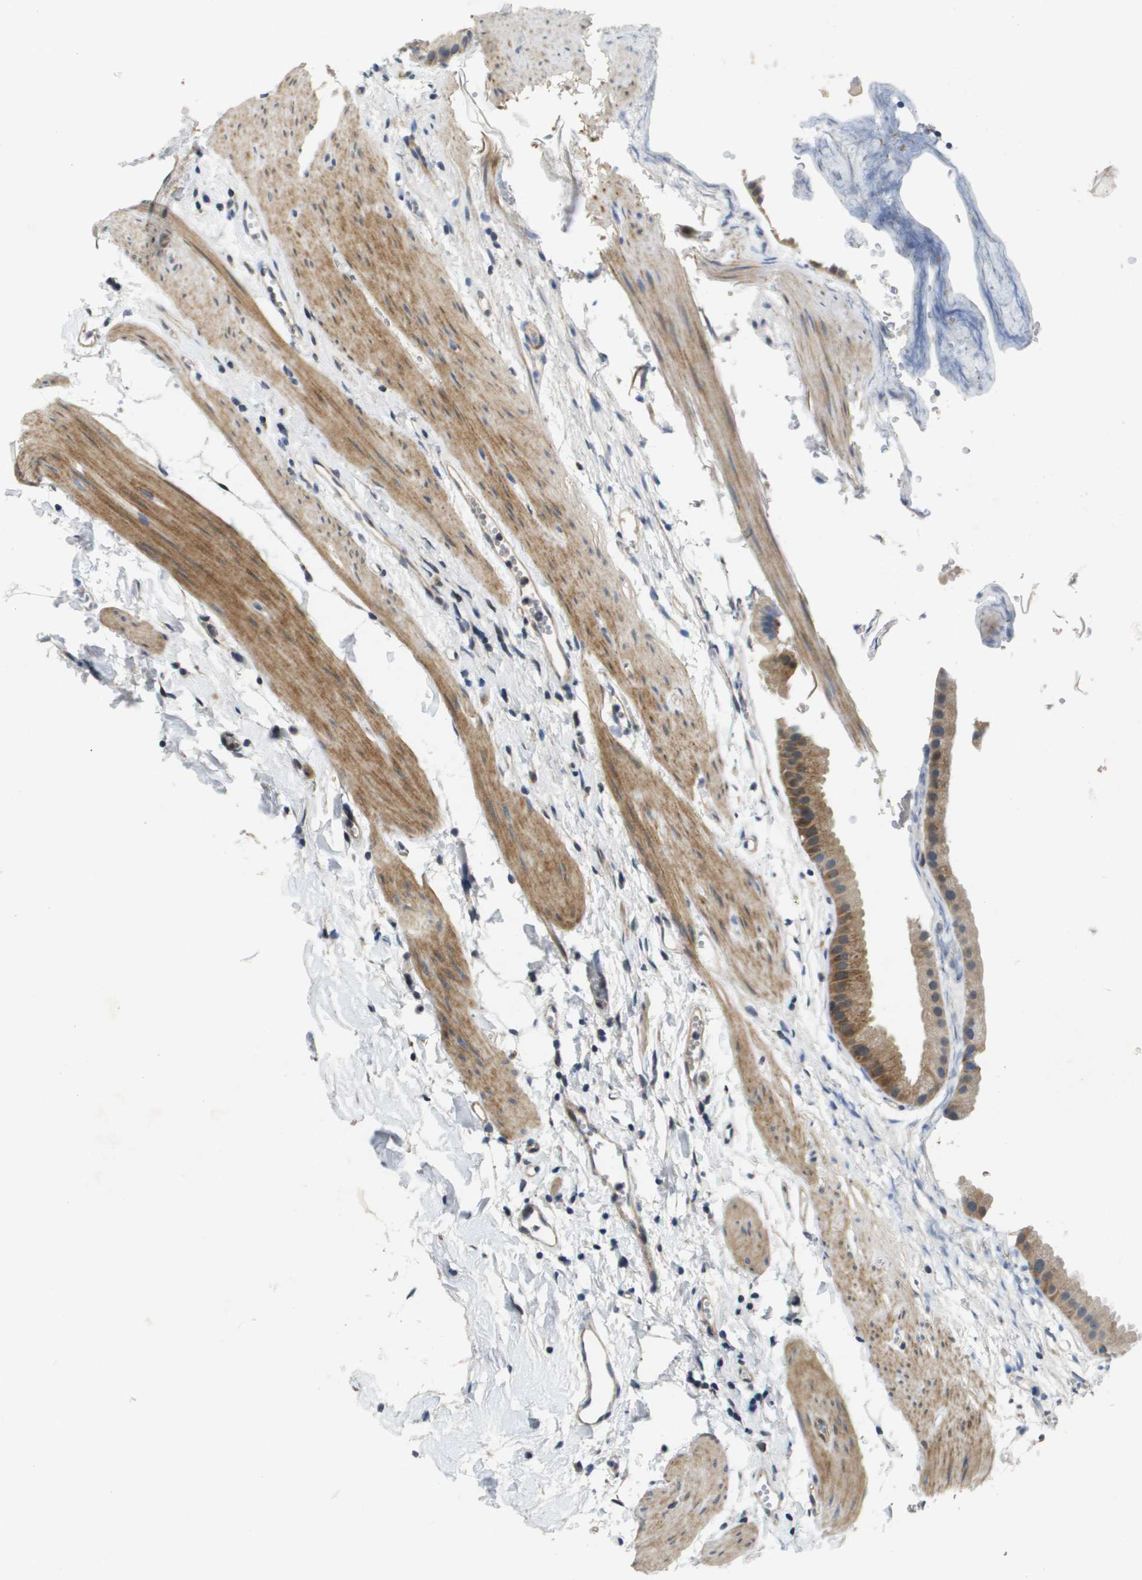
{"staining": {"intensity": "moderate", "quantity": ">75%", "location": "cytoplasmic/membranous"}, "tissue": "gallbladder", "cell_type": "Glandular cells", "image_type": "normal", "snomed": [{"axis": "morphology", "description": "Normal tissue, NOS"}, {"axis": "topography", "description": "Gallbladder"}], "caption": "IHC micrograph of normal human gallbladder stained for a protein (brown), which demonstrates medium levels of moderate cytoplasmic/membranous staining in about >75% of glandular cells.", "gene": "SCN4B", "patient": {"sex": "female", "age": 64}}